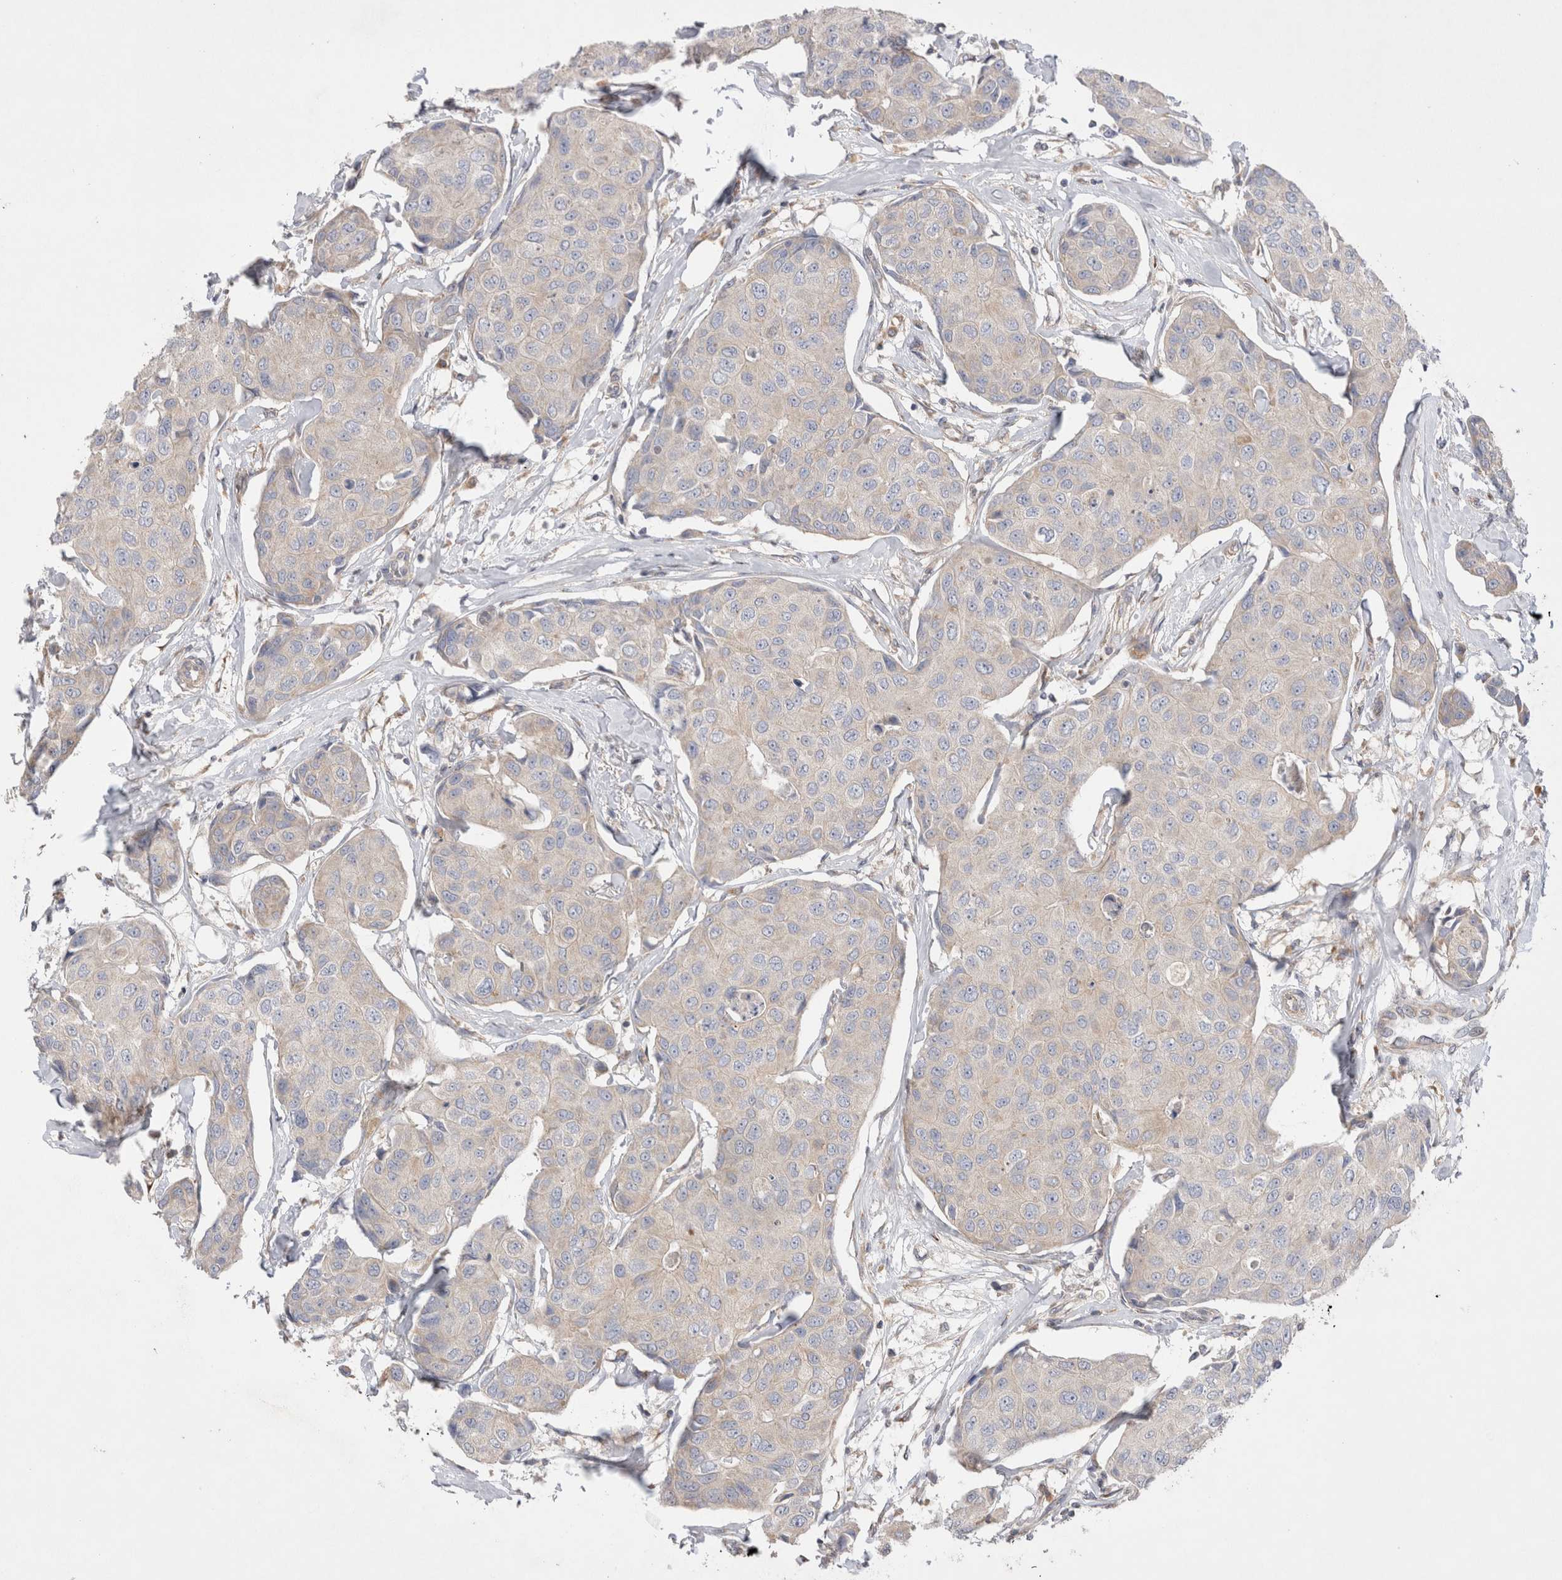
{"staining": {"intensity": "negative", "quantity": "none", "location": "none"}, "tissue": "breast cancer", "cell_type": "Tumor cells", "image_type": "cancer", "snomed": [{"axis": "morphology", "description": "Duct carcinoma"}, {"axis": "topography", "description": "Breast"}], "caption": "The immunohistochemistry image has no significant positivity in tumor cells of breast cancer tissue.", "gene": "TBC1D16", "patient": {"sex": "female", "age": 80}}